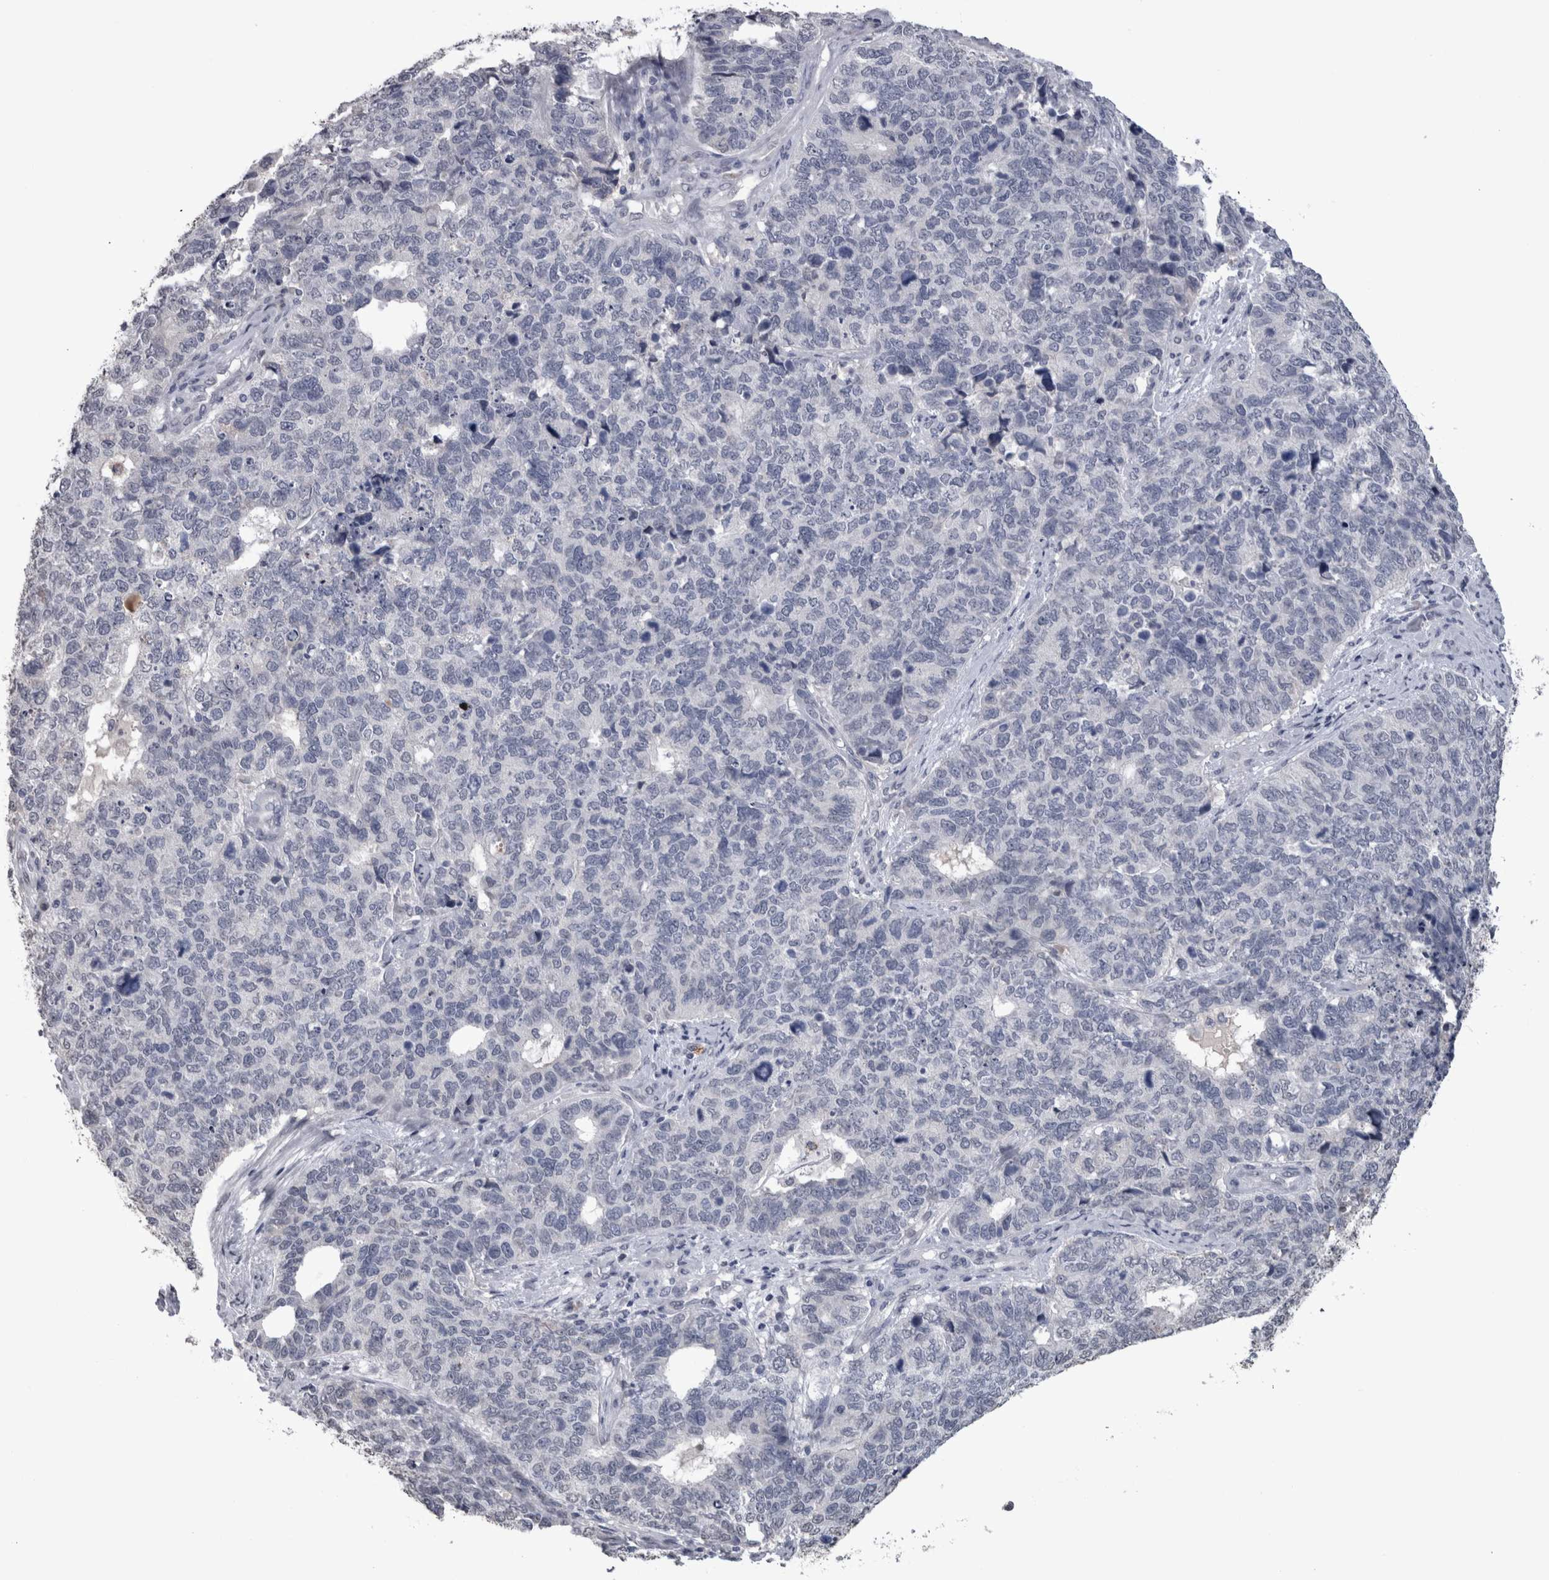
{"staining": {"intensity": "negative", "quantity": "none", "location": "none"}, "tissue": "cervical cancer", "cell_type": "Tumor cells", "image_type": "cancer", "snomed": [{"axis": "morphology", "description": "Squamous cell carcinoma, NOS"}, {"axis": "topography", "description": "Cervix"}], "caption": "The IHC micrograph has no significant expression in tumor cells of squamous cell carcinoma (cervical) tissue.", "gene": "PAX5", "patient": {"sex": "female", "age": 63}}